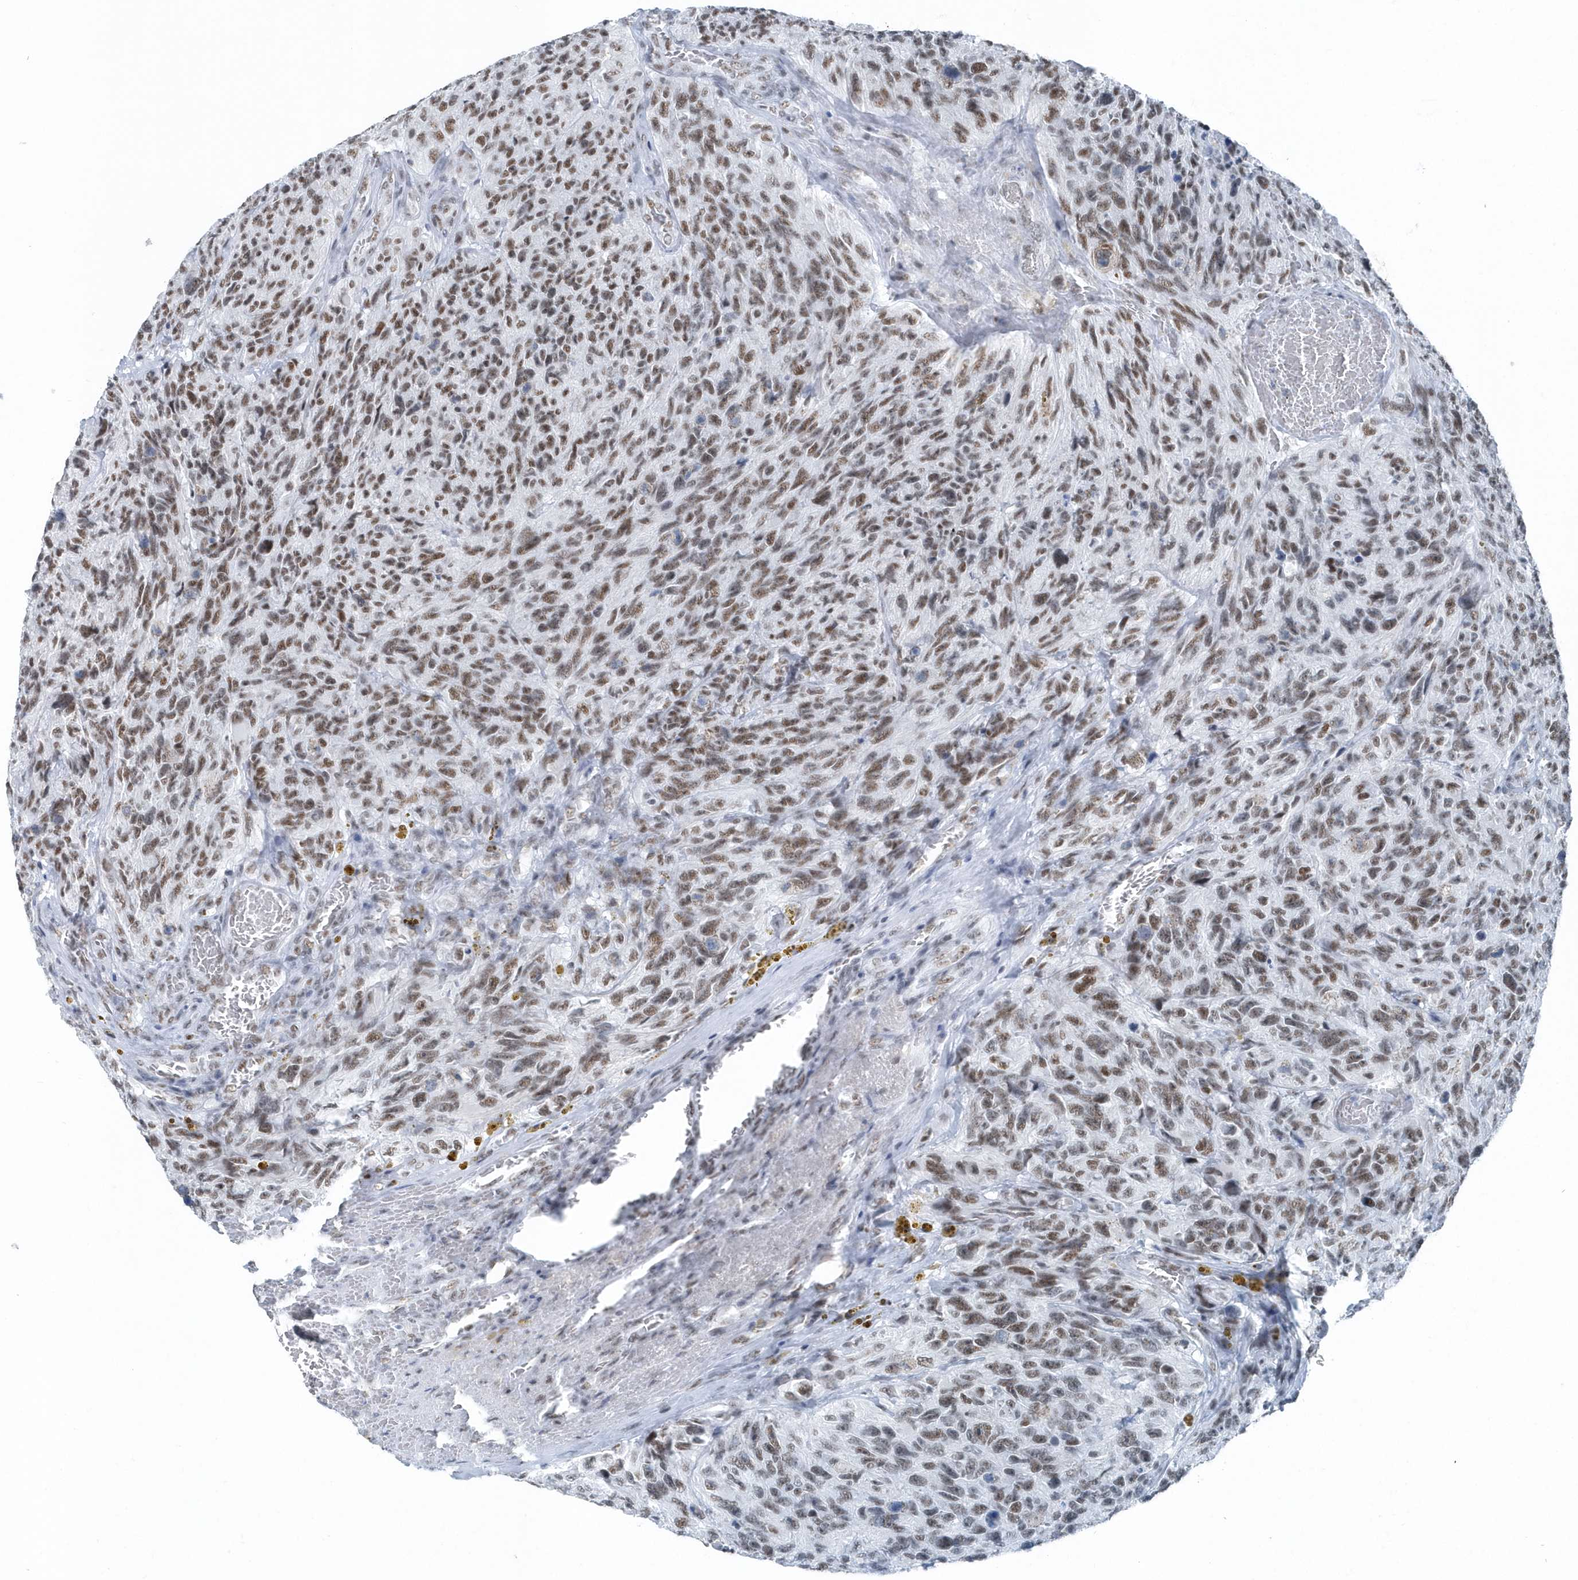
{"staining": {"intensity": "moderate", "quantity": ">75%", "location": "nuclear"}, "tissue": "glioma", "cell_type": "Tumor cells", "image_type": "cancer", "snomed": [{"axis": "morphology", "description": "Glioma, malignant, High grade"}, {"axis": "topography", "description": "Brain"}], "caption": "Immunohistochemistry image of neoplastic tissue: human glioma stained using IHC displays medium levels of moderate protein expression localized specifically in the nuclear of tumor cells, appearing as a nuclear brown color.", "gene": "FIP1L1", "patient": {"sex": "male", "age": 69}}